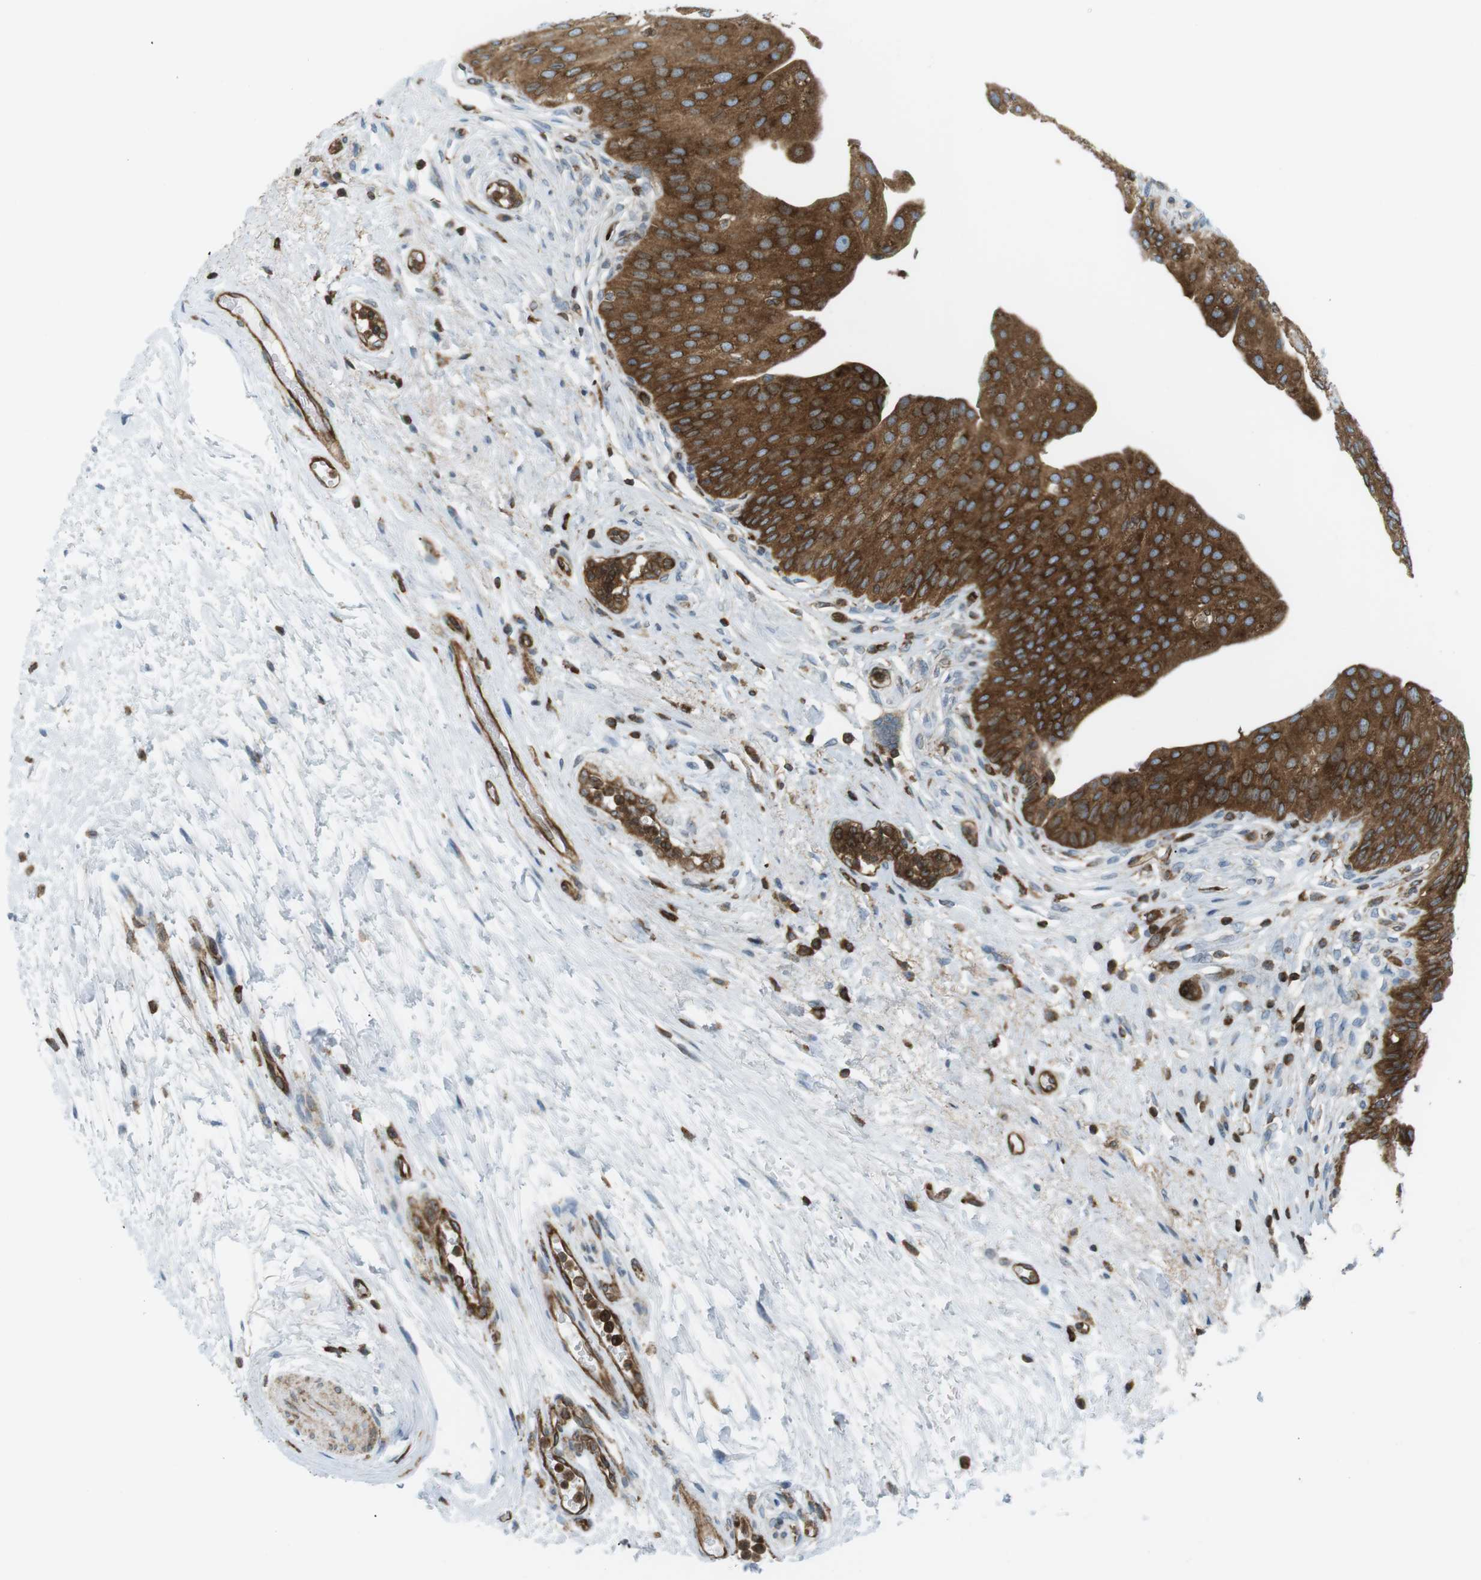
{"staining": {"intensity": "strong", "quantity": ">75%", "location": "cytoplasmic/membranous"}, "tissue": "urinary bladder", "cell_type": "Urothelial cells", "image_type": "normal", "snomed": [{"axis": "morphology", "description": "Normal tissue, NOS"}, {"axis": "topography", "description": "Urinary bladder"}], "caption": "Immunohistochemical staining of normal urinary bladder exhibits strong cytoplasmic/membranous protein staining in about >75% of urothelial cells.", "gene": "FLII", "patient": {"sex": "male", "age": 46}}